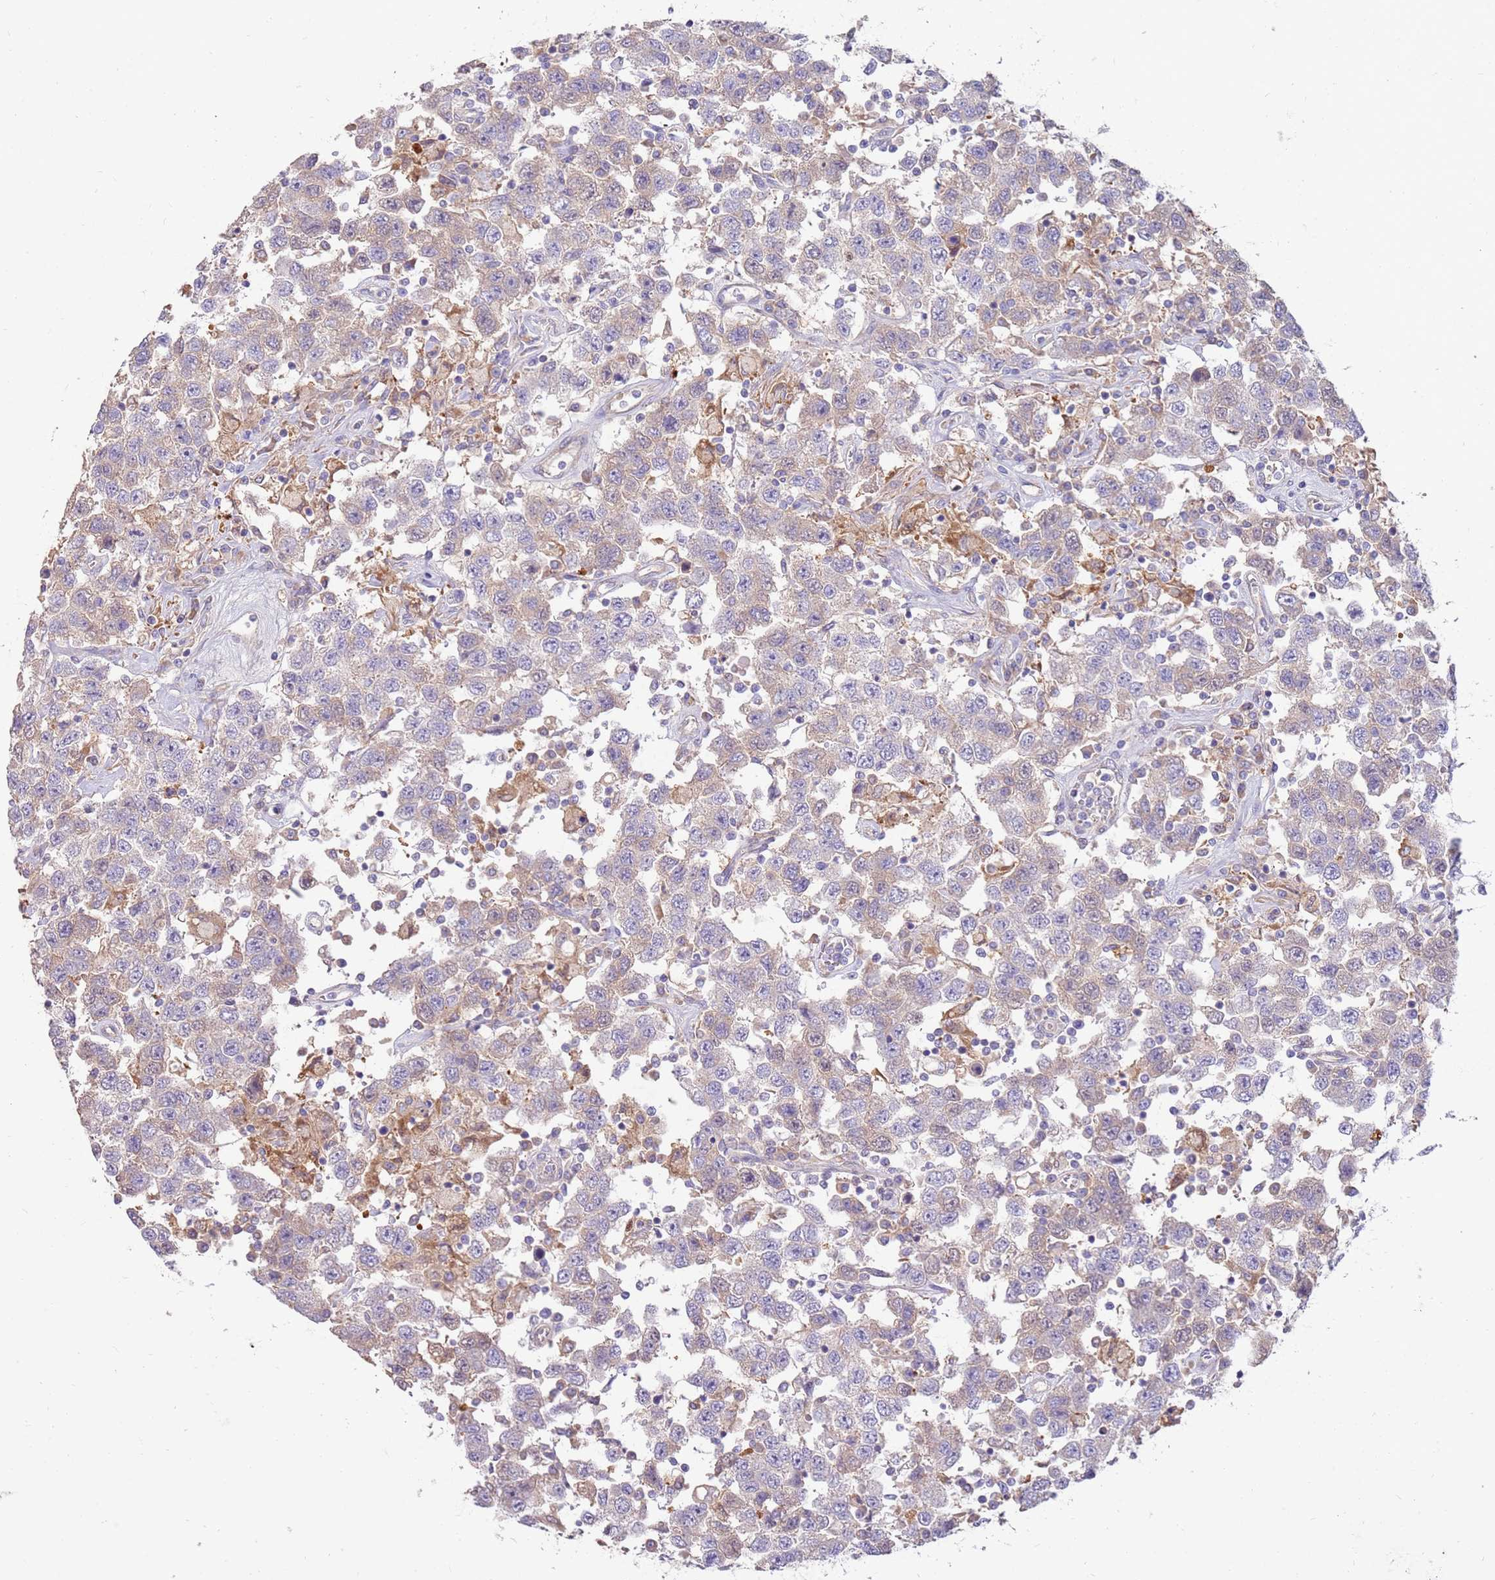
{"staining": {"intensity": "negative", "quantity": "none", "location": "none"}, "tissue": "testis cancer", "cell_type": "Tumor cells", "image_type": "cancer", "snomed": [{"axis": "morphology", "description": "Seminoma, NOS"}, {"axis": "topography", "description": "Testis"}], "caption": "Protein analysis of testis cancer (seminoma) reveals no significant expression in tumor cells.", "gene": "SLC44A4", "patient": {"sex": "male", "age": 41}}